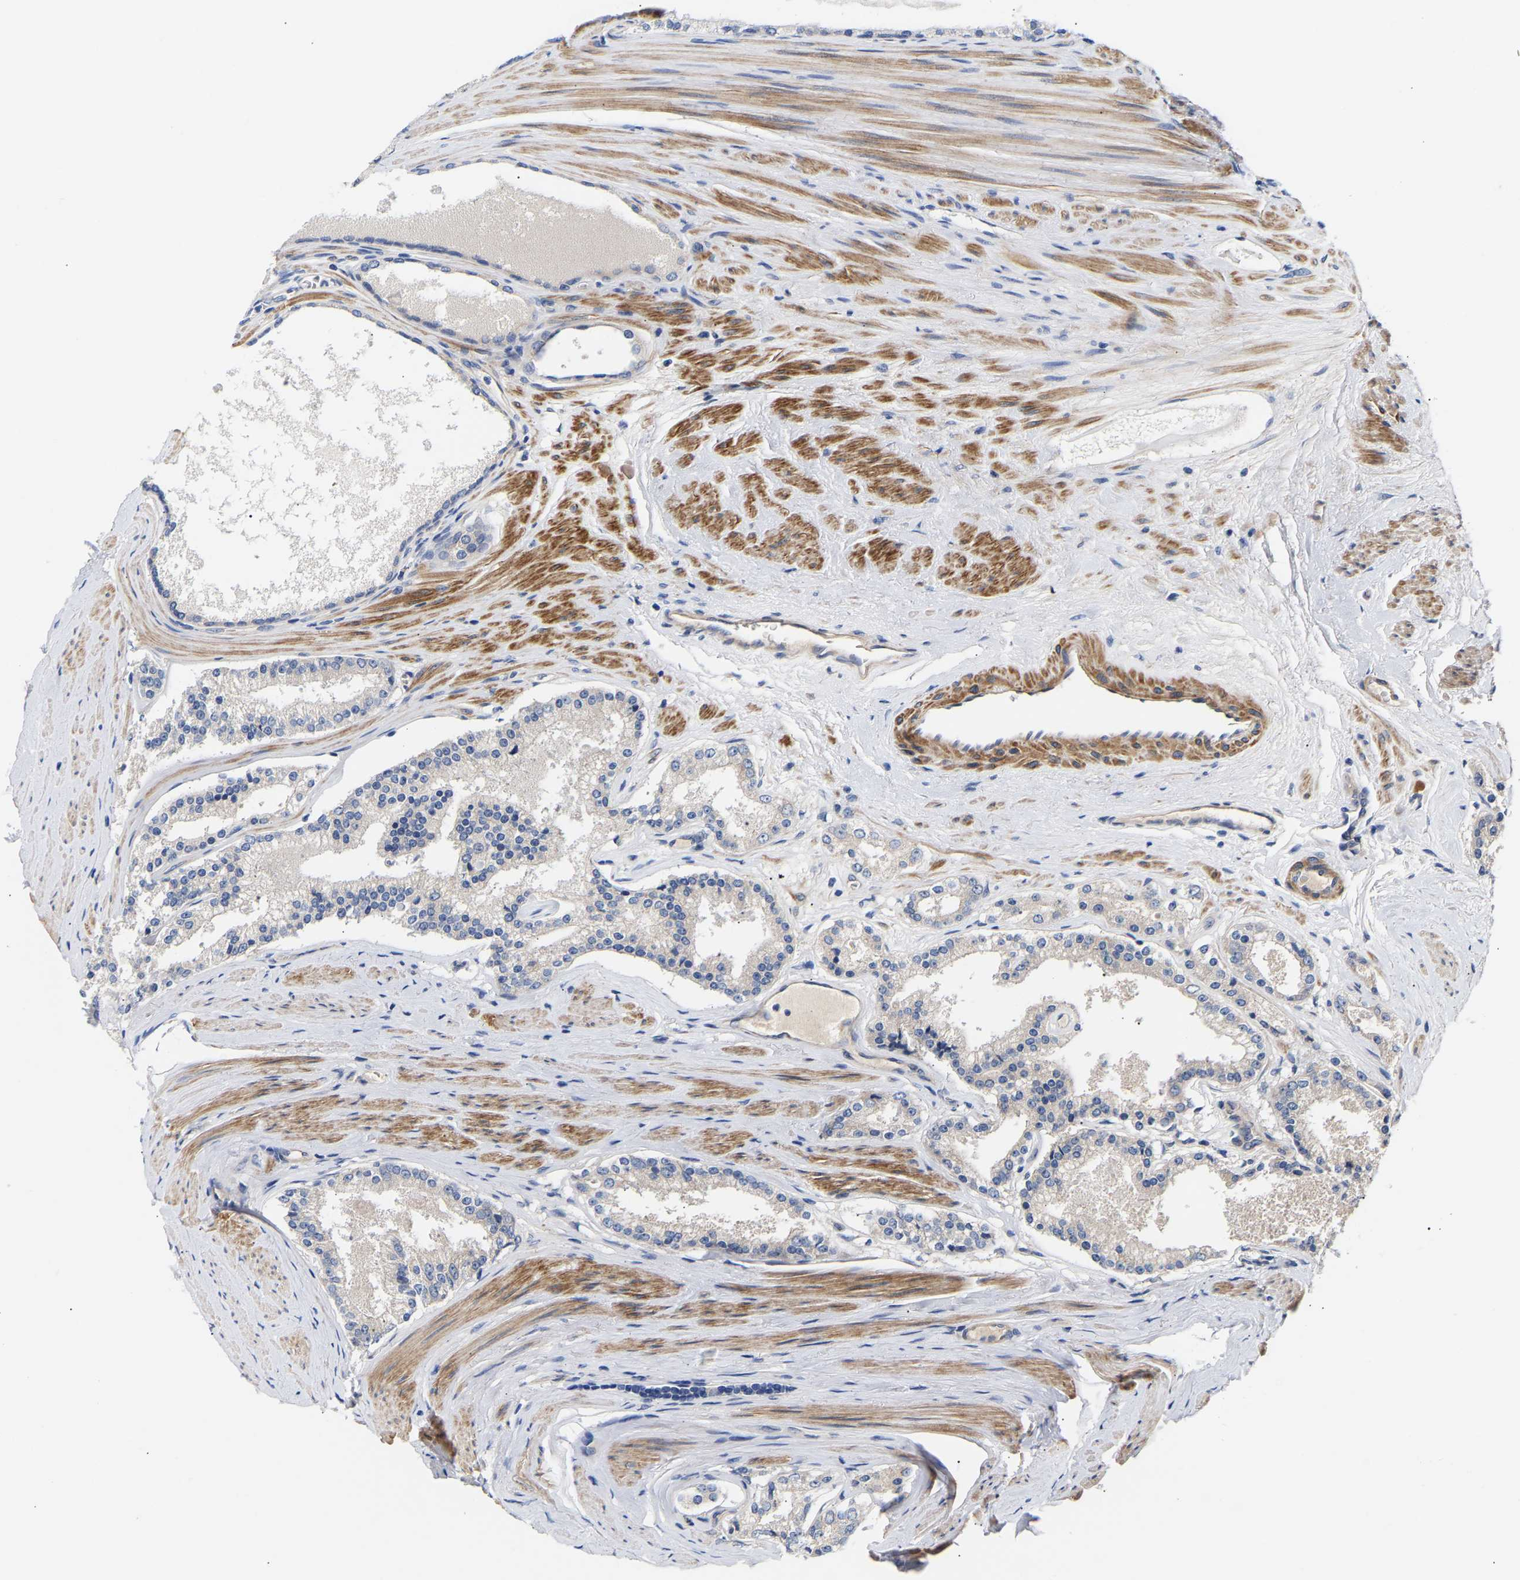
{"staining": {"intensity": "negative", "quantity": "none", "location": "none"}, "tissue": "prostate cancer", "cell_type": "Tumor cells", "image_type": "cancer", "snomed": [{"axis": "morphology", "description": "Adenocarcinoma, Low grade"}, {"axis": "topography", "description": "Prostate"}], "caption": "The photomicrograph demonstrates no staining of tumor cells in prostate cancer. (Brightfield microscopy of DAB immunohistochemistry (IHC) at high magnification).", "gene": "KASH5", "patient": {"sex": "male", "age": 70}}